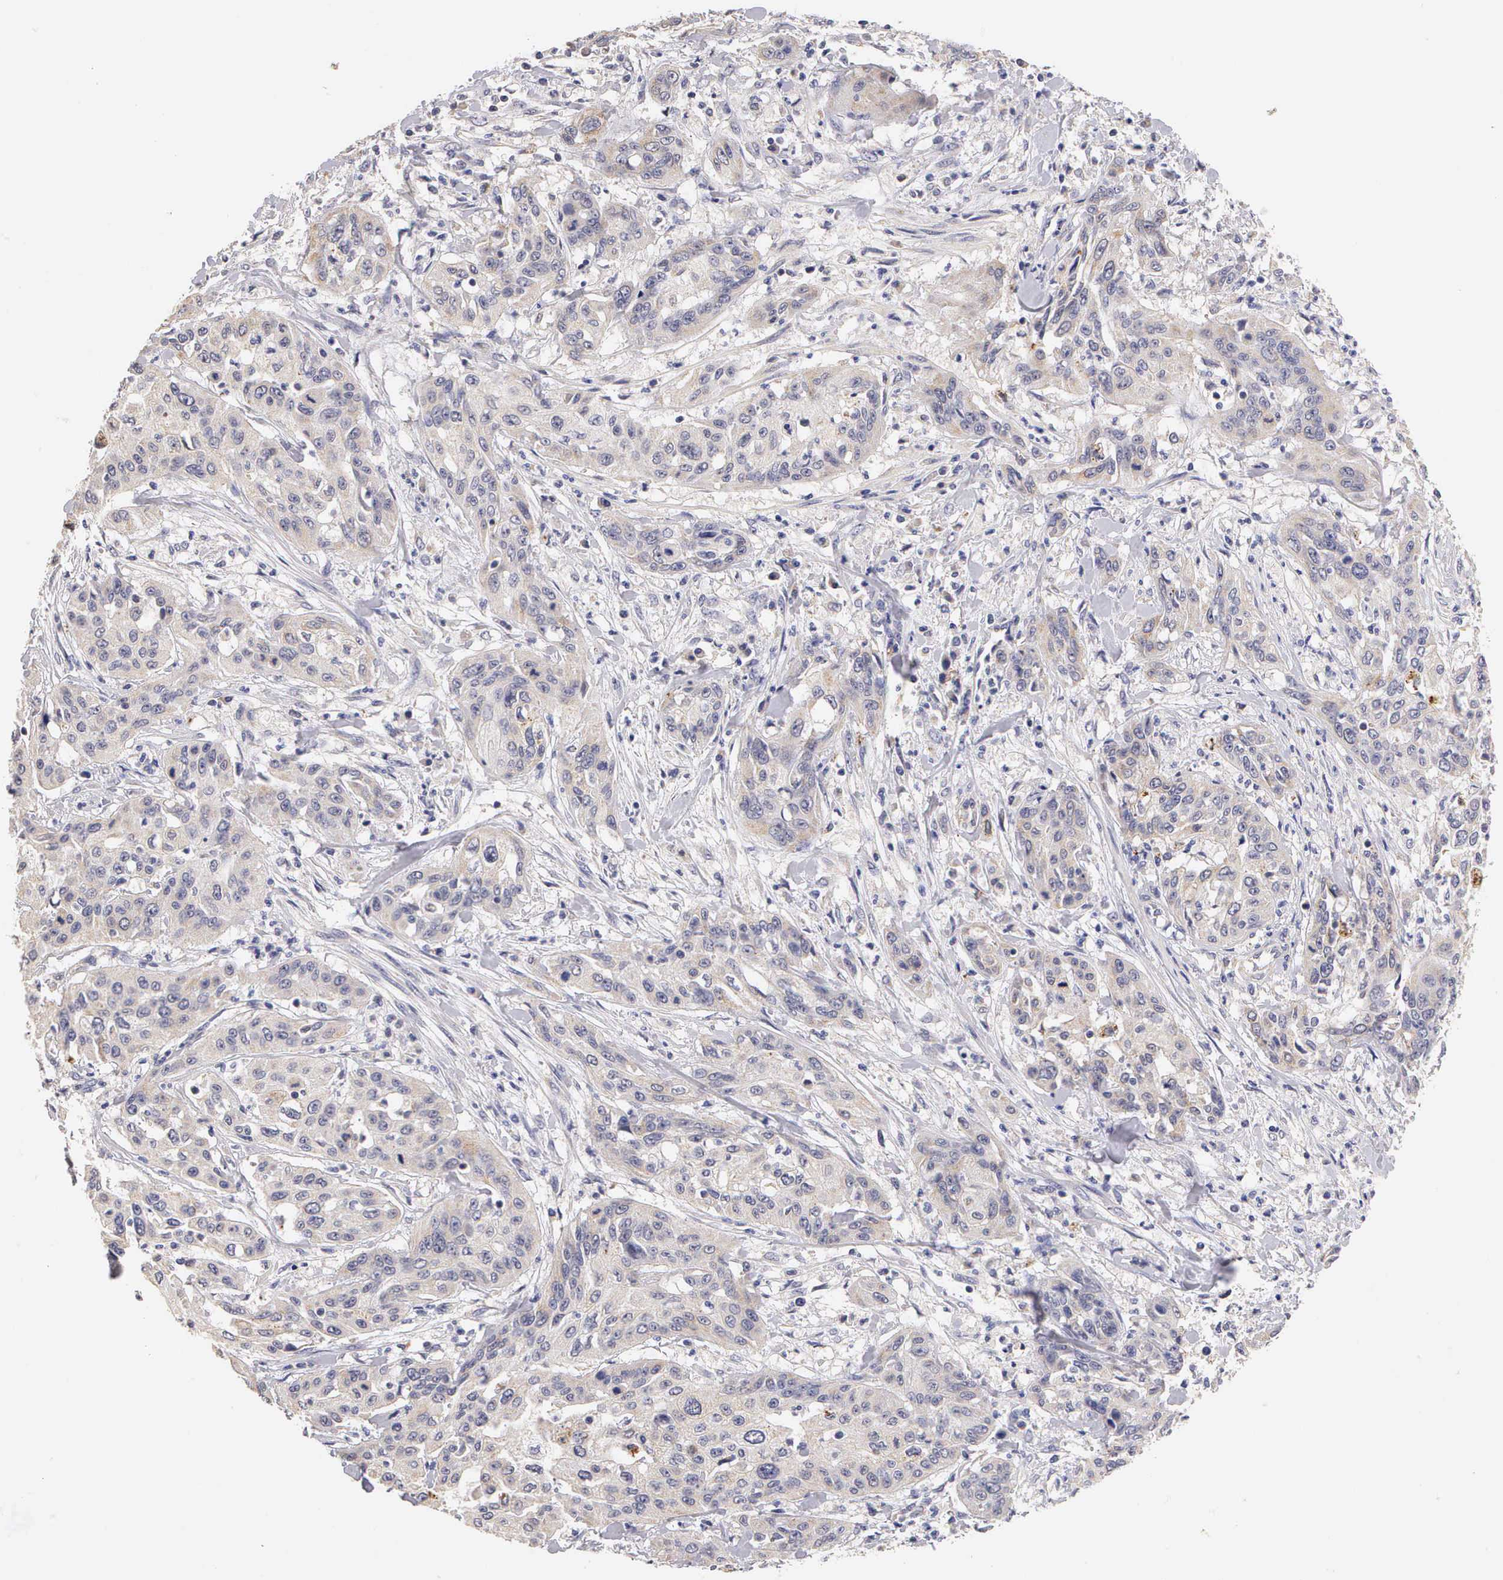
{"staining": {"intensity": "weak", "quantity": "25%-75%", "location": "cytoplasmic/membranous"}, "tissue": "cervical cancer", "cell_type": "Tumor cells", "image_type": "cancer", "snomed": [{"axis": "morphology", "description": "Squamous cell carcinoma, NOS"}, {"axis": "topography", "description": "Cervix"}], "caption": "This is a histology image of immunohistochemistry (IHC) staining of squamous cell carcinoma (cervical), which shows weak expression in the cytoplasmic/membranous of tumor cells.", "gene": "ESR1", "patient": {"sex": "female", "age": 41}}